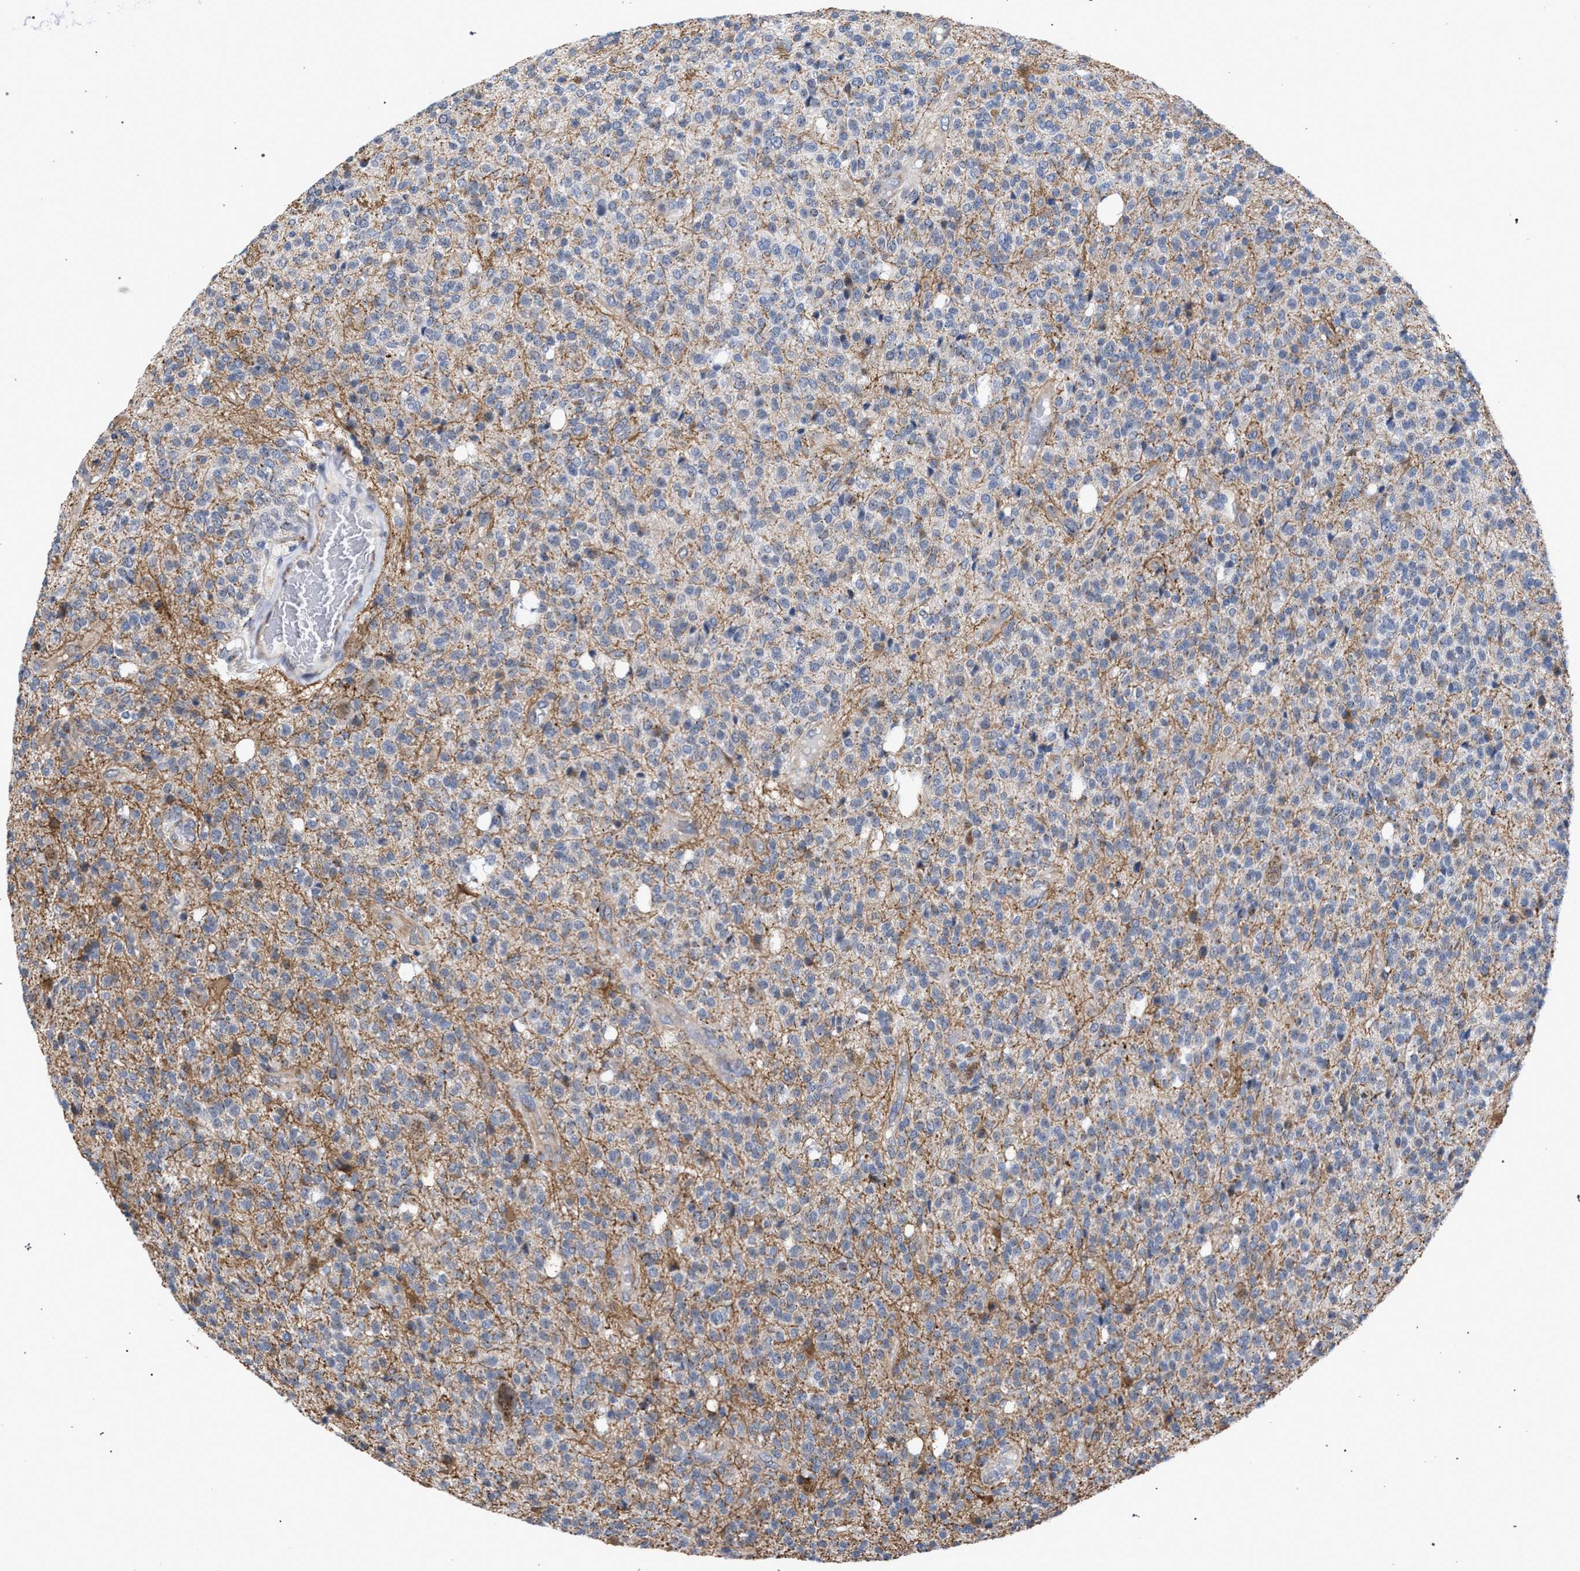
{"staining": {"intensity": "weak", "quantity": "<25%", "location": "cytoplasmic/membranous"}, "tissue": "glioma", "cell_type": "Tumor cells", "image_type": "cancer", "snomed": [{"axis": "morphology", "description": "Glioma, malignant, High grade"}, {"axis": "topography", "description": "Brain"}], "caption": "DAB immunohistochemical staining of malignant high-grade glioma shows no significant staining in tumor cells.", "gene": "GOLGA2", "patient": {"sex": "male", "age": 34}}